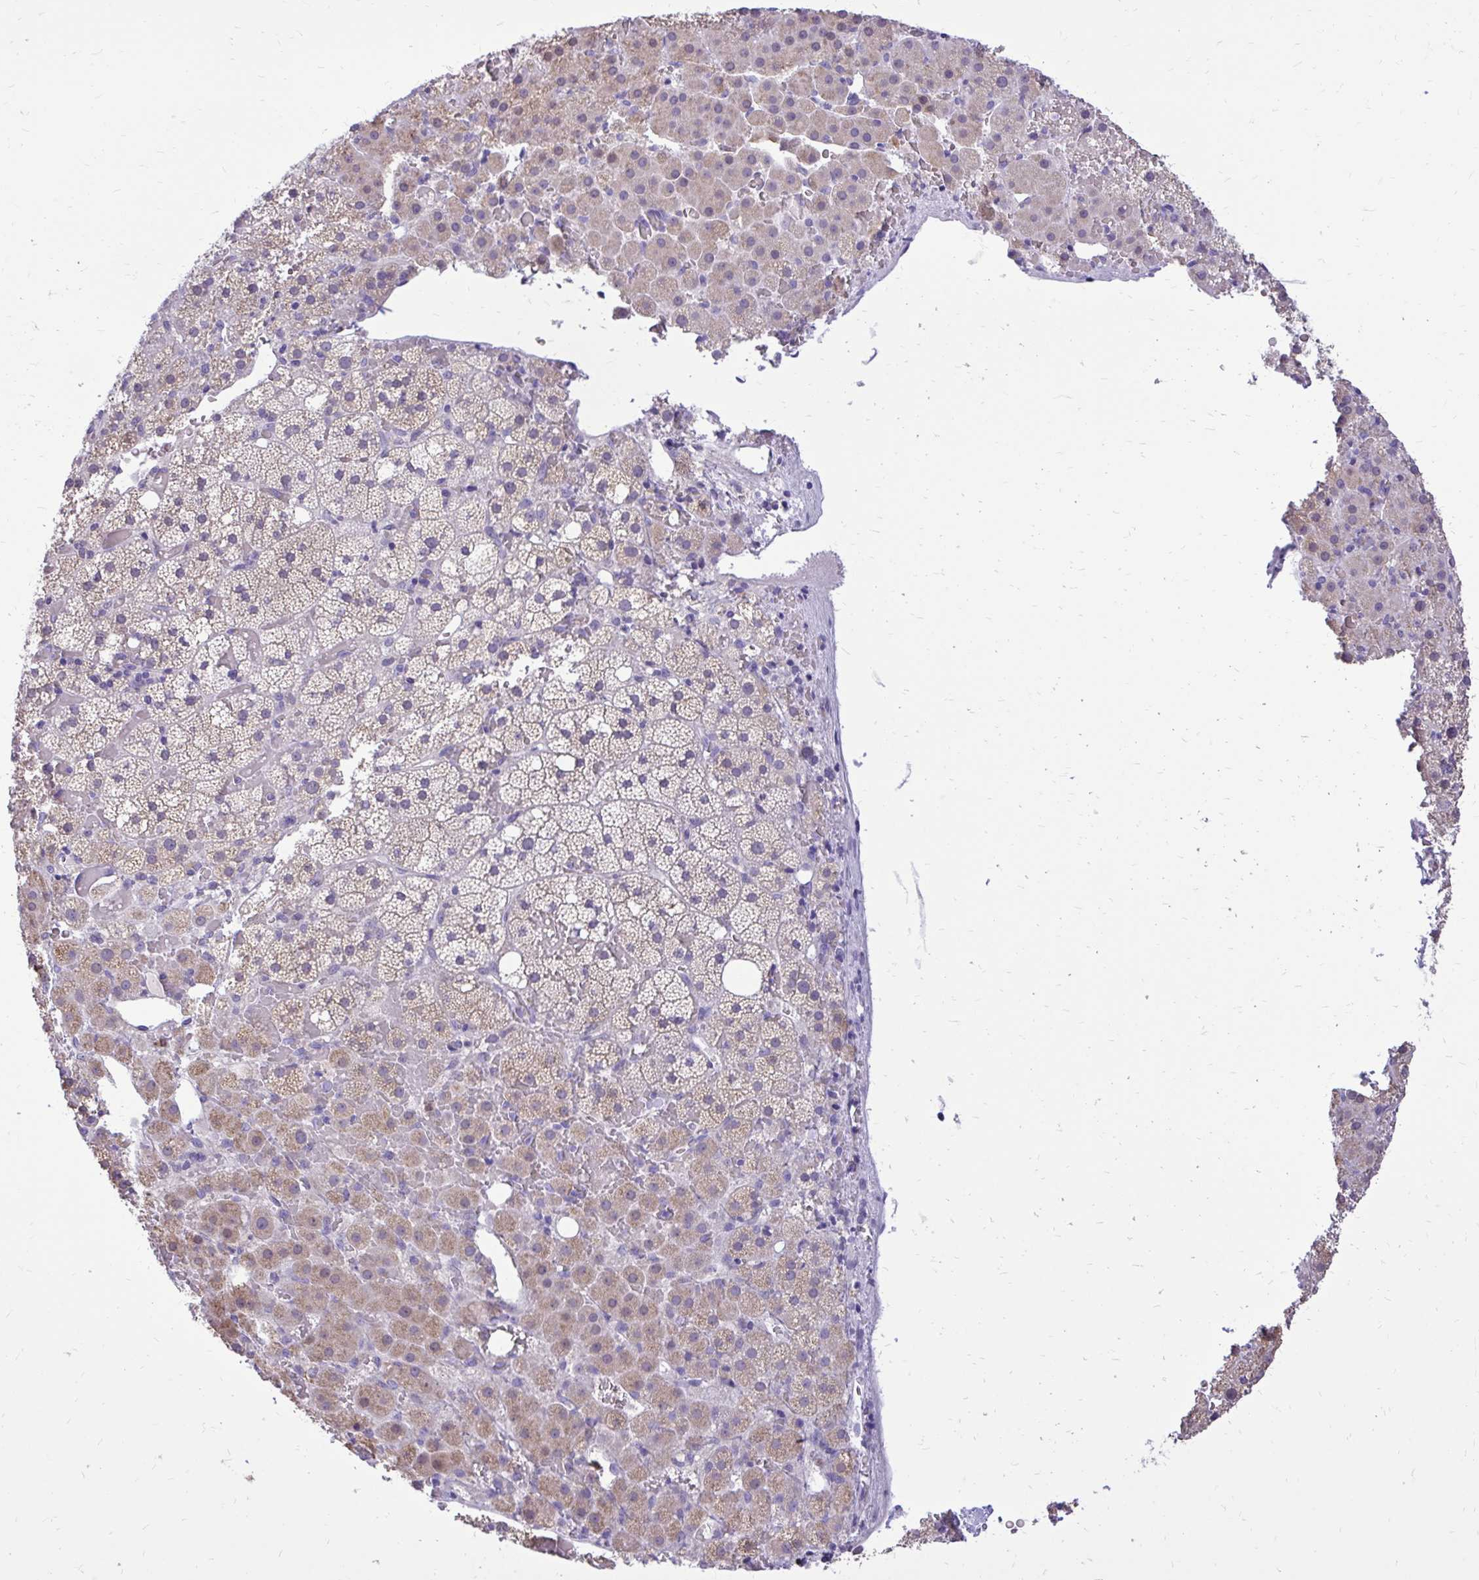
{"staining": {"intensity": "weak", "quantity": "25%-75%", "location": "cytoplasmic/membranous"}, "tissue": "adrenal gland", "cell_type": "Glandular cells", "image_type": "normal", "snomed": [{"axis": "morphology", "description": "Normal tissue, NOS"}, {"axis": "topography", "description": "Adrenal gland"}], "caption": "Weak cytoplasmic/membranous protein staining is present in about 25%-75% of glandular cells in adrenal gland. The staining is performed using DAB brown chromogen to label protein expression. The nuclei are counter-stained blue using hematoxylin.", "gene": "CAT", "patient": {"sex": "male", "age": 53}}